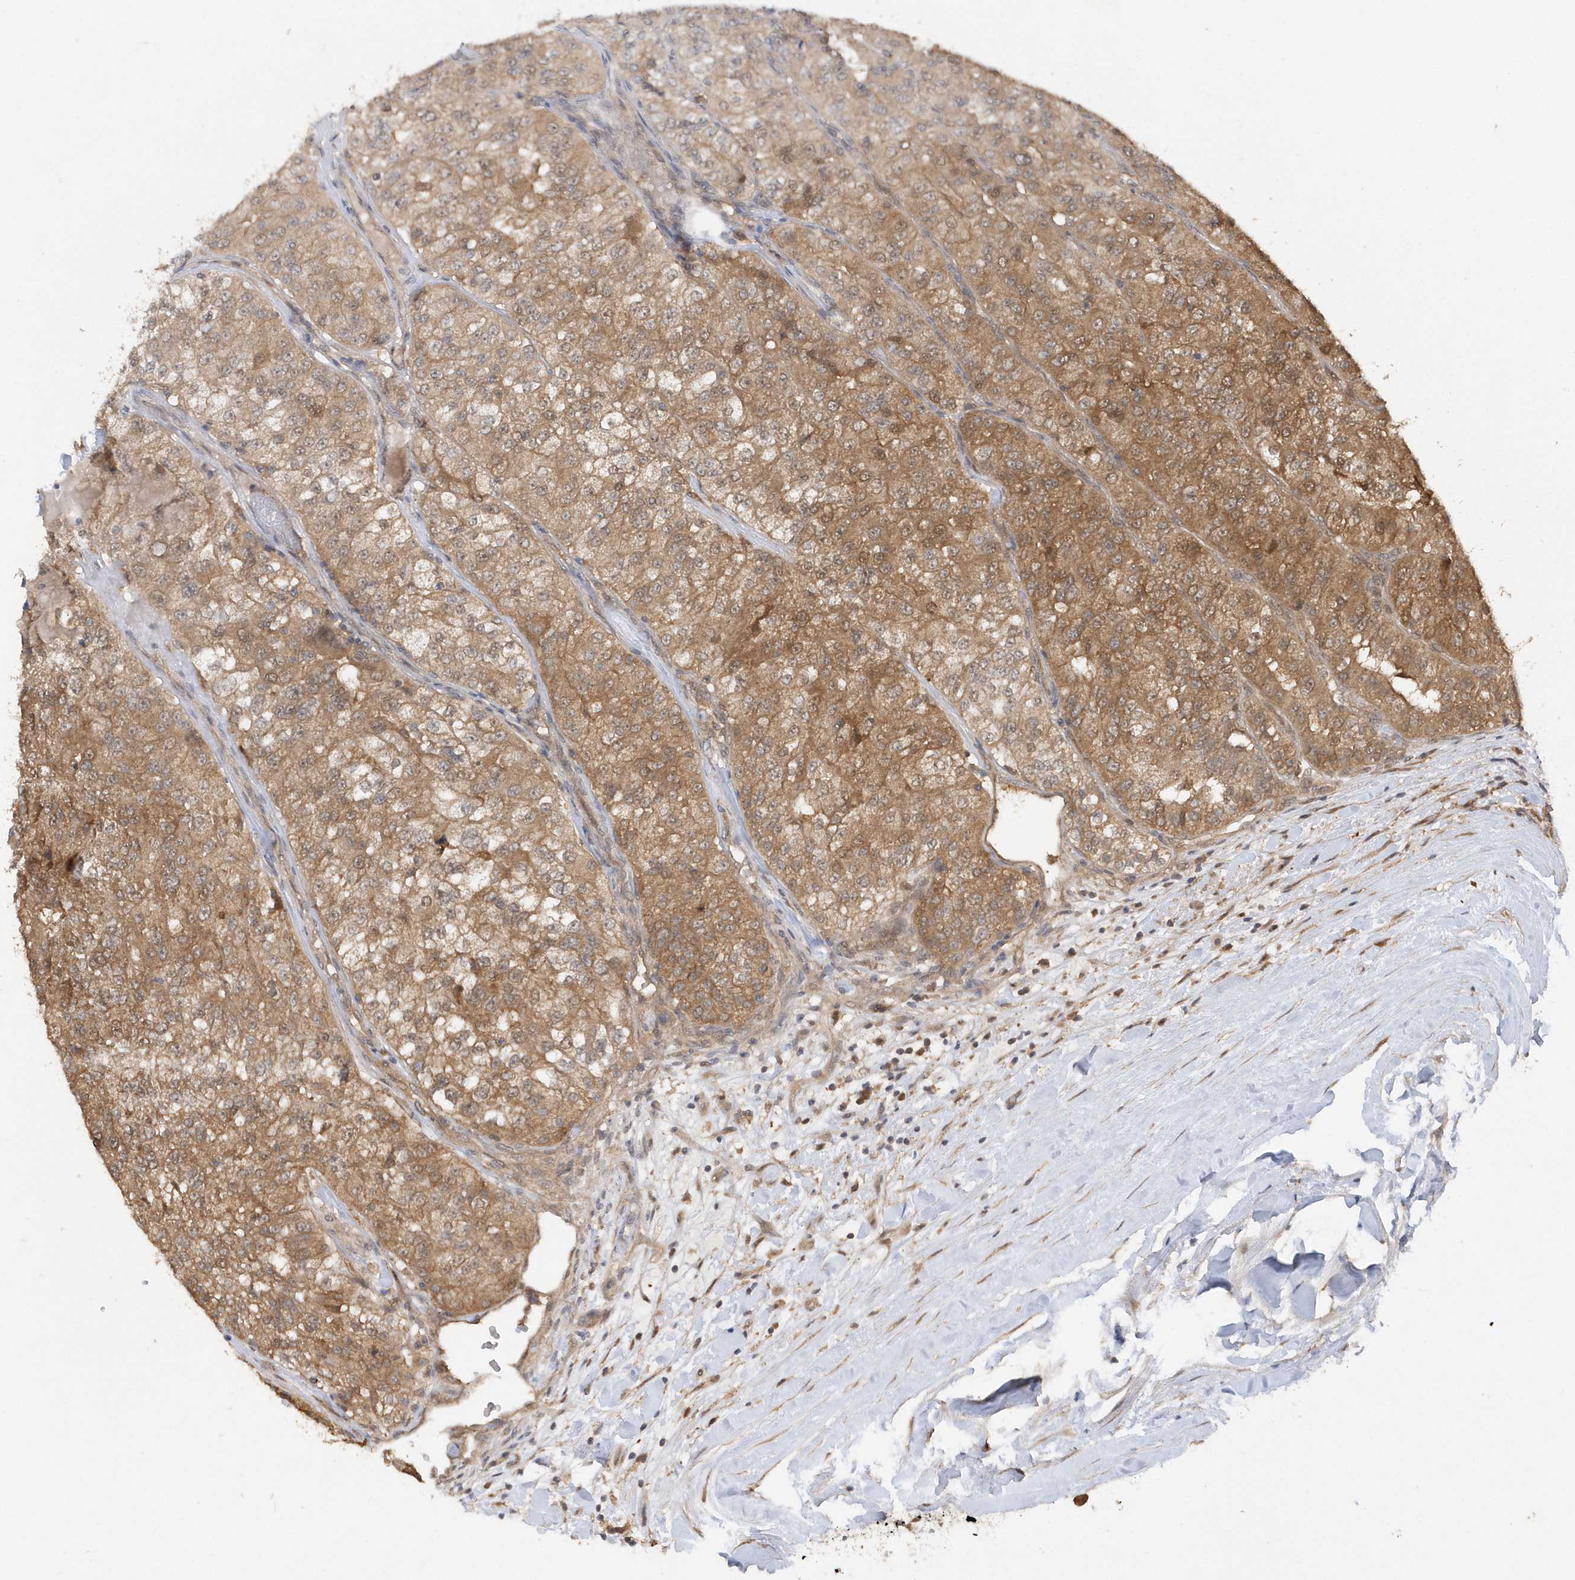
{"staining": {"intensity": "moderate", "quantity": ">75%", "location": "cytoplasmic/membranous"}, "tissue": "renal cancer", "cell_type": "Tumor cells", "image_type": "cancer", "snomed": [{"axis": "morphology", "description": "Adenocarcinoma, NOS"}, {"axis": "topography", "description": "Kidney"}], "caption": "DAB immunohistochemical staining of human renal adenocarcinoma shows moderate cytoplasmic/membranous protein staining in approximately >75% of tumor cells.", "gene": "RPE", "patient": {"sex": "female", "age": 63}}